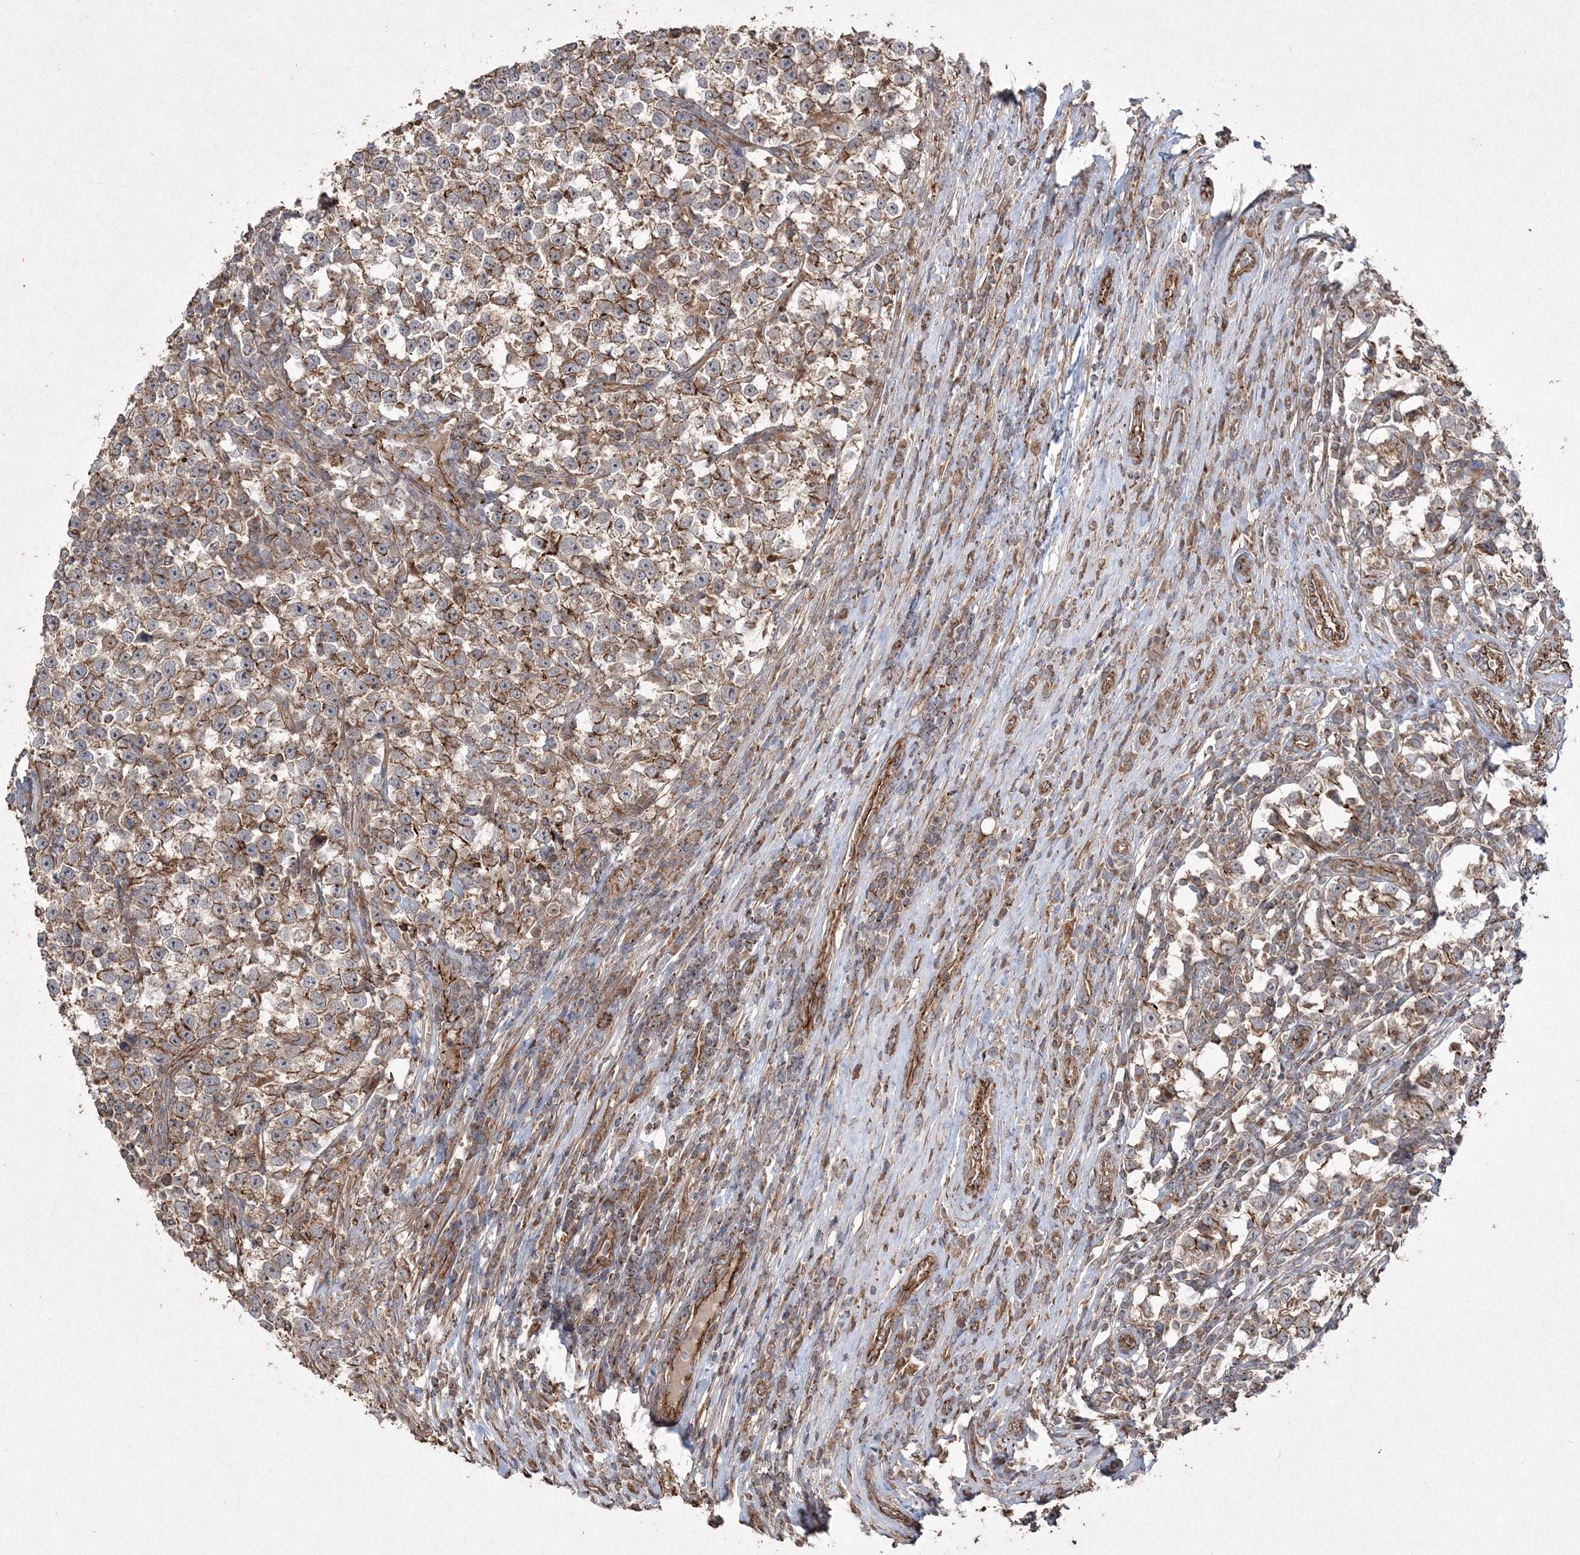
{"staining": {"intensity": "moderate", "quantity": ">75%", "location": "cytoplasmic/membranous"}, "tissue": "testis cancer", "cell_type": "Tumor cells", "image_type": "cancer", "snomed": [{"axis": "morphology", "description": "Normal tissue, NOS"}, {"axis": "morphology", "description": "Seminoma, NOS"}, {"axis": "topography", "description": "Testis"}], "caption": "DAB (3,3'-diaminobenzidine) immunohistochemical staining of testis cancer (seminoma) displays moderate cytoplasmic/membranous protein staining in about >75% of tumor cells.", "gene": "TTC7A", "patient": {"sex": "male", "age": 43}}